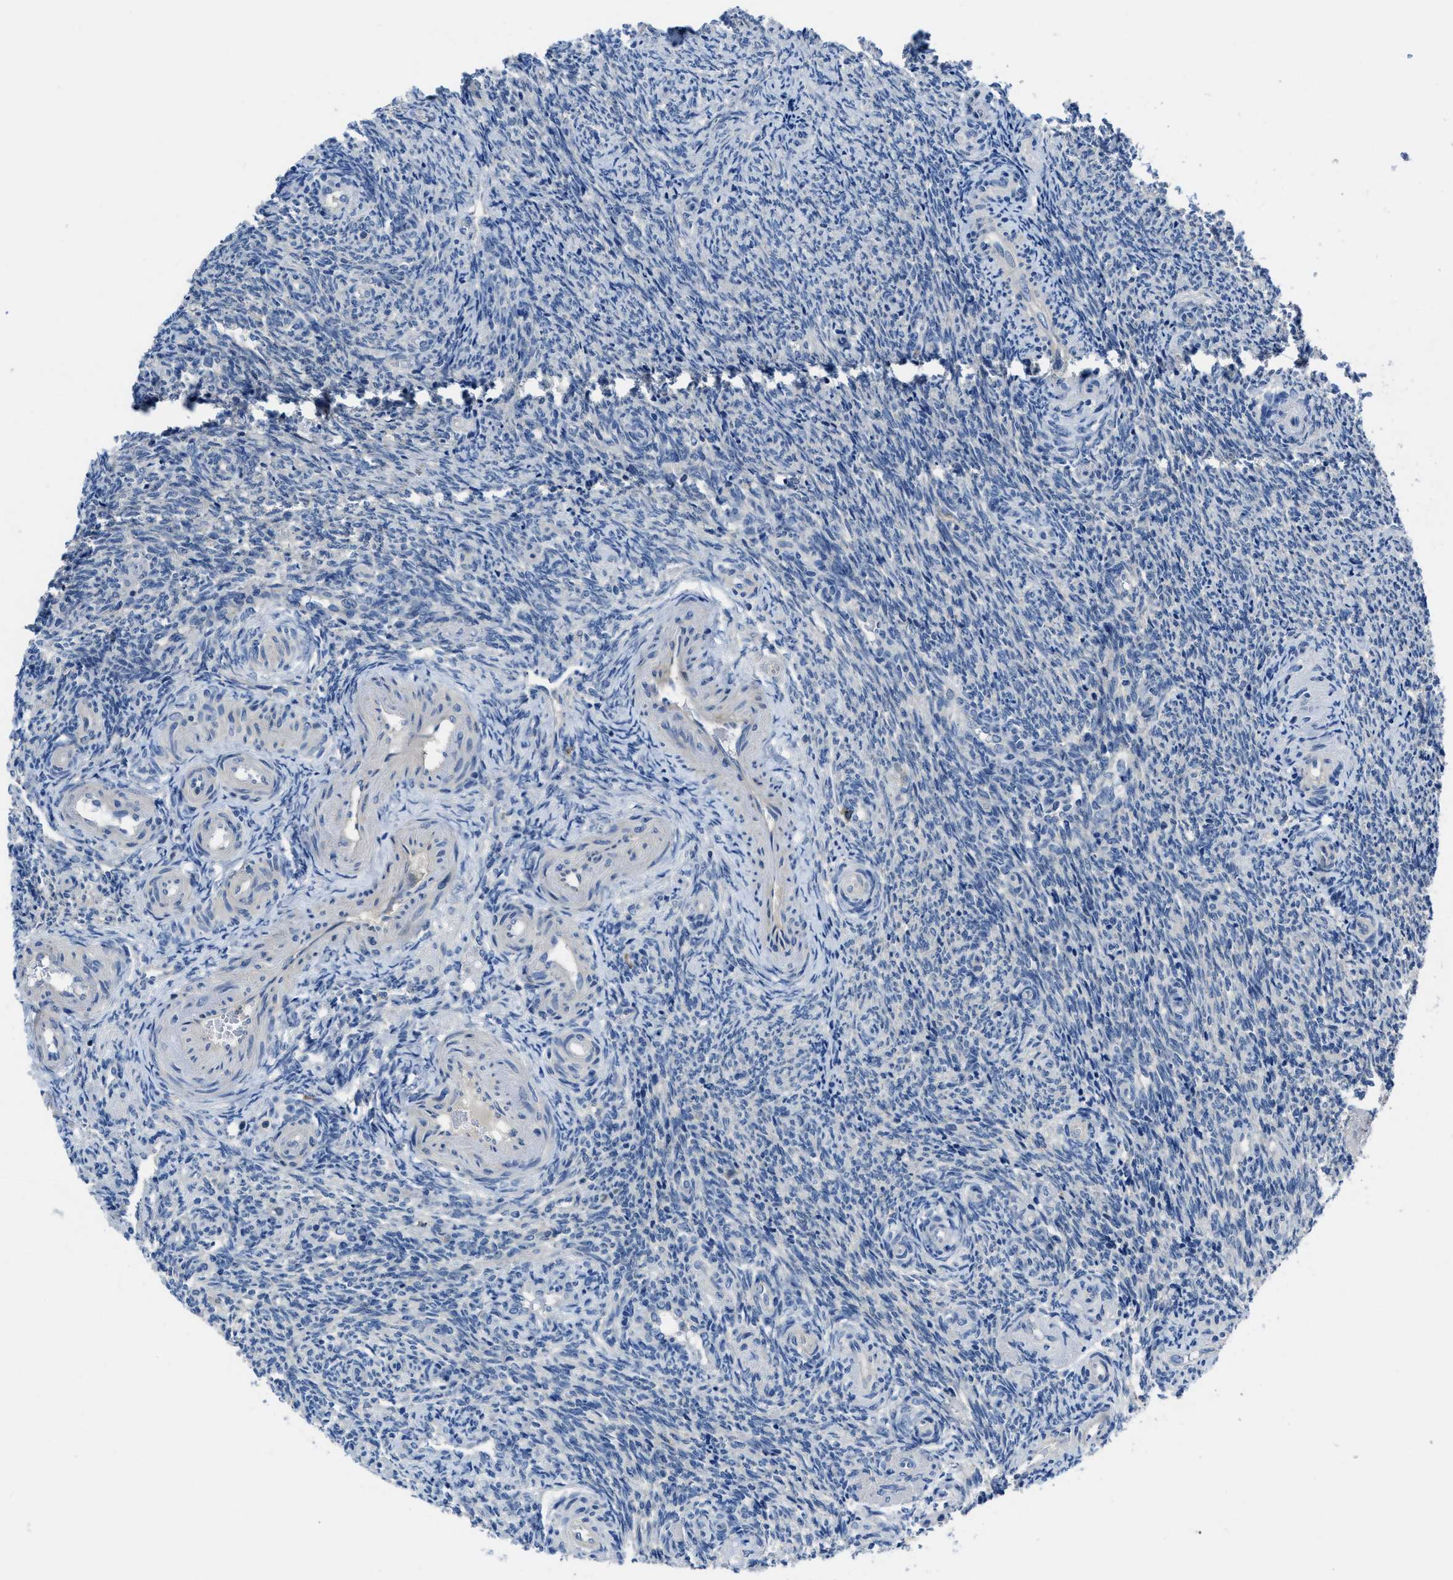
{"staining": {"intensity": "weak", "quantity": "<25%", "location": "cytoplasmic/membranous"}, "tissue": "ovary", "cell_type": "Ovarian stroma cells", "image_type": "normal", "snomed": [{"axis": "morphology", "description": "Normal tissue, NOS"}, {"axis": "topography", "description": "Ovary"}], "caption": "Photomicrograph shows no protein expression in ovarian stroma cells of benign ovary.", "gene": "MAP3K20", "patient": {"sex": "female", "age": 41}}